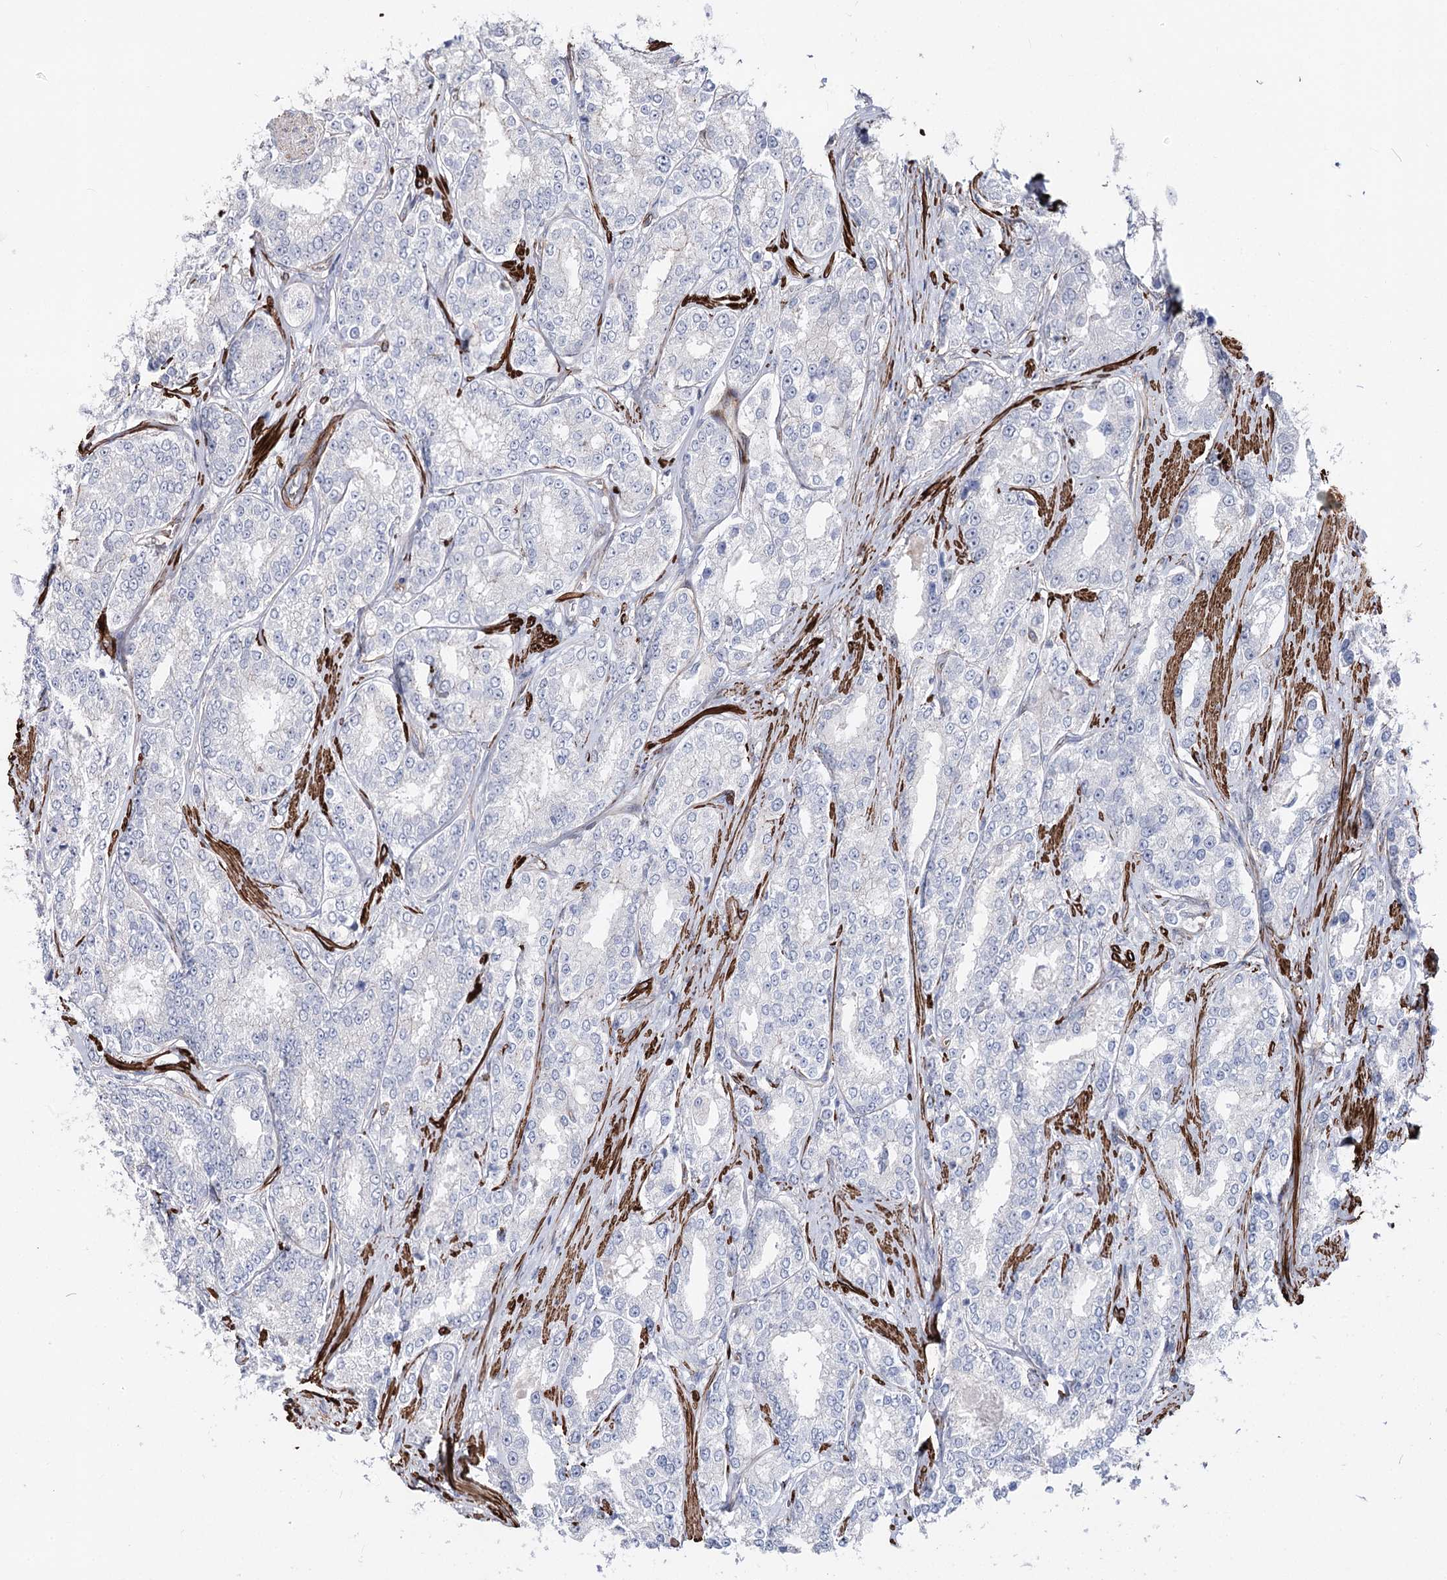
{"staining": {"intensity": "negative", "quantity": "none", "location": "none"}, "tissue": "prostate cancer", "cell_type": "Tumor cells", "image_type": "cancer", "snomed": [{"axis": "morphology", "description": "Normal tissue, NOS"}, {"axis": "morphology", "description": "Adenocarcinoma, High grade"}, {"axis": "topography", "description": "Prostate"}], "caption": "Micrograph shows no significant protein positivity in tumor cells of prostate cancer.", "gene": "ARHGAP20", "patient": {"sex": "male", "age": 83}}